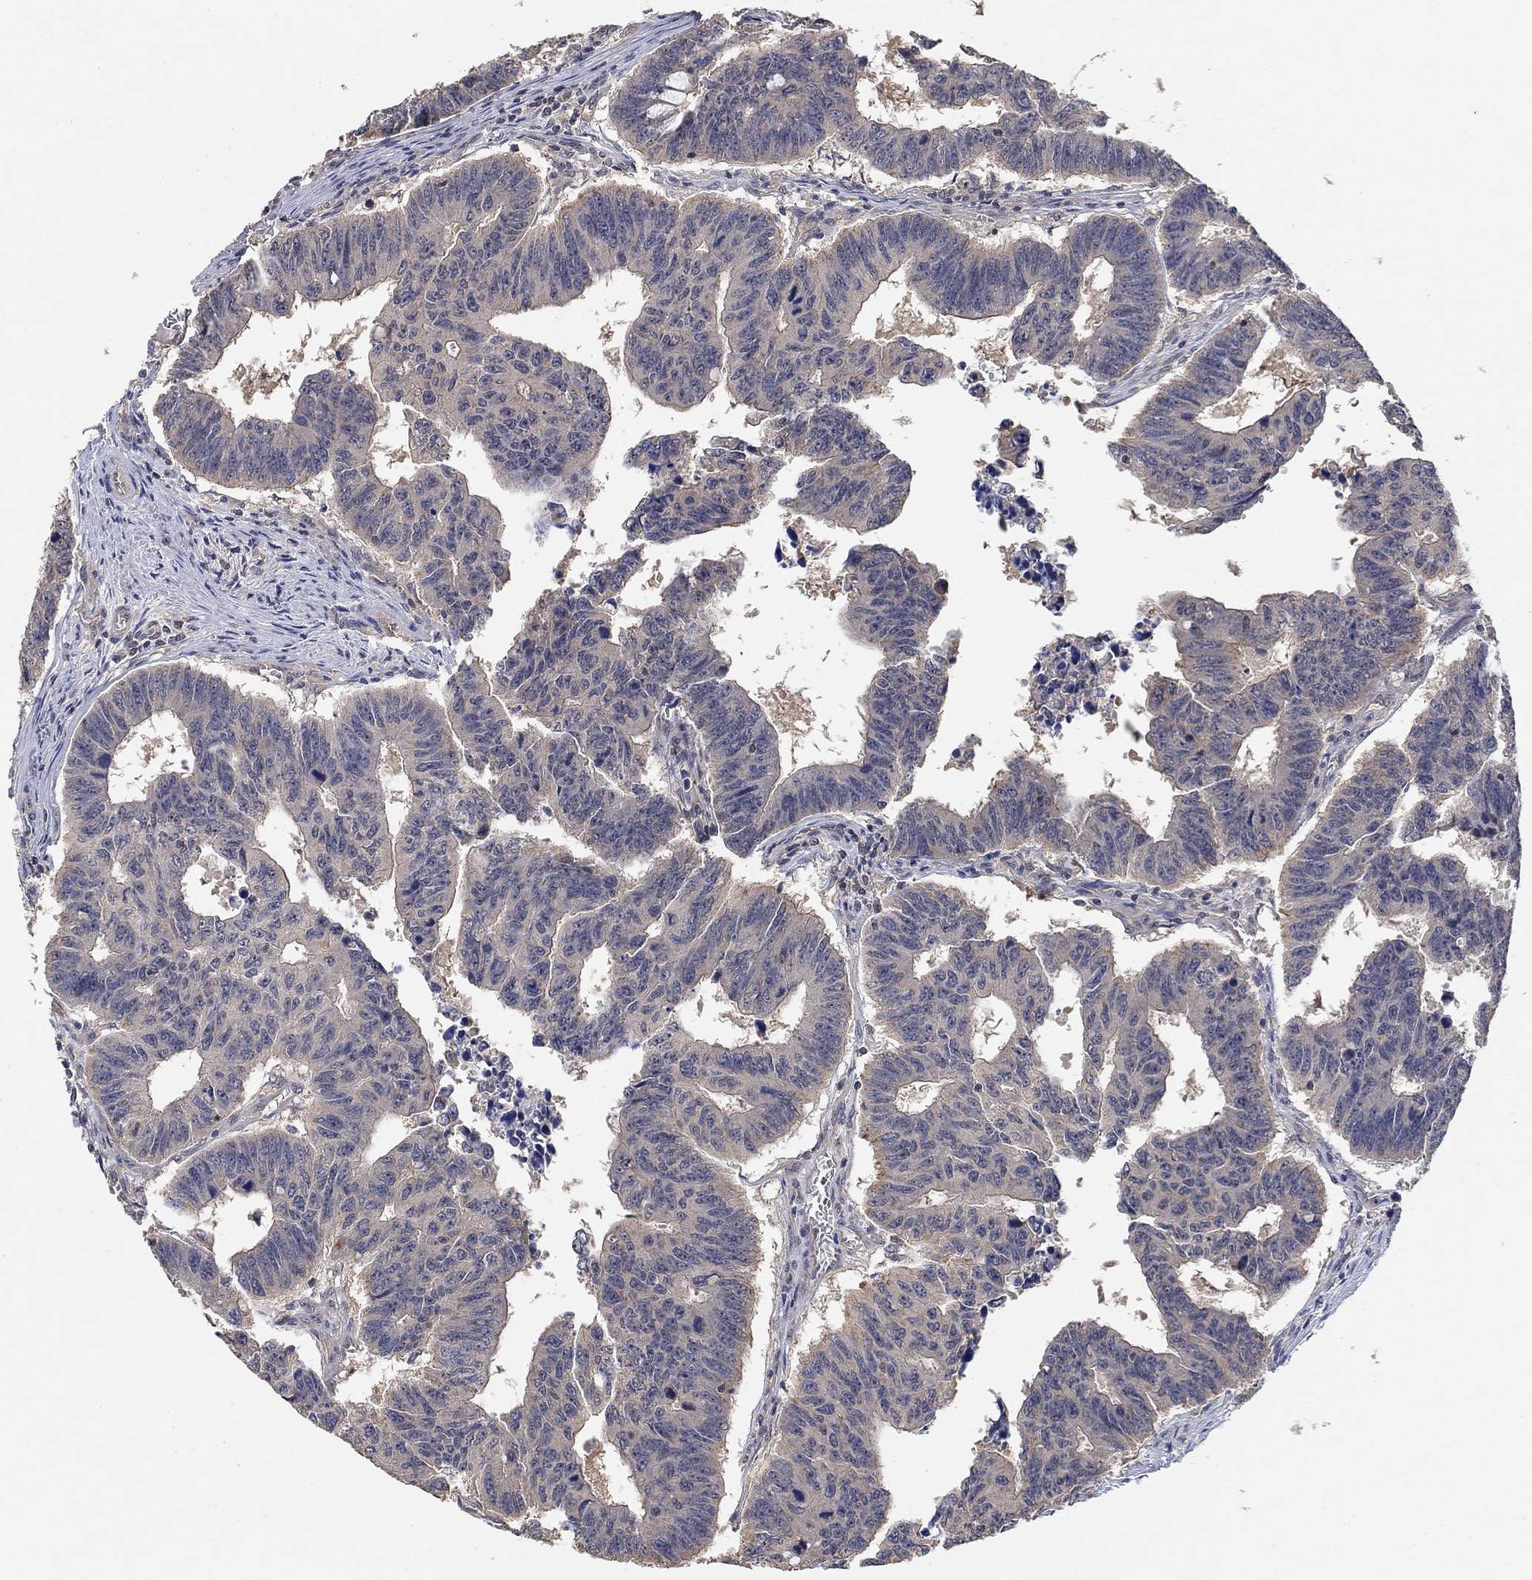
{"staining": {"intensity": "negative", "quantity": "none", "location": "none"}, "tissue": "colorectal cancer", "cell_type": "Tumor cells", "image_type": "cancer", "snomed": [{"axis": "morphology", "description": "Adenocarcinoma, NOS"}, {"axis": "topography", "description": "Appendix"}, {"axis": "topography", "description": "Colon"}, {"axis": "topography", "description": "Cecum"}, {"axis": "topography", "description": "Colon asc"}], "caption": "This is an IHC histopathology image of human adenocarcinoma (colorectal). There is no positivity in tumor cells.", "gene": "CCDC43", "patient": {"sex": "female", "age": 85}}